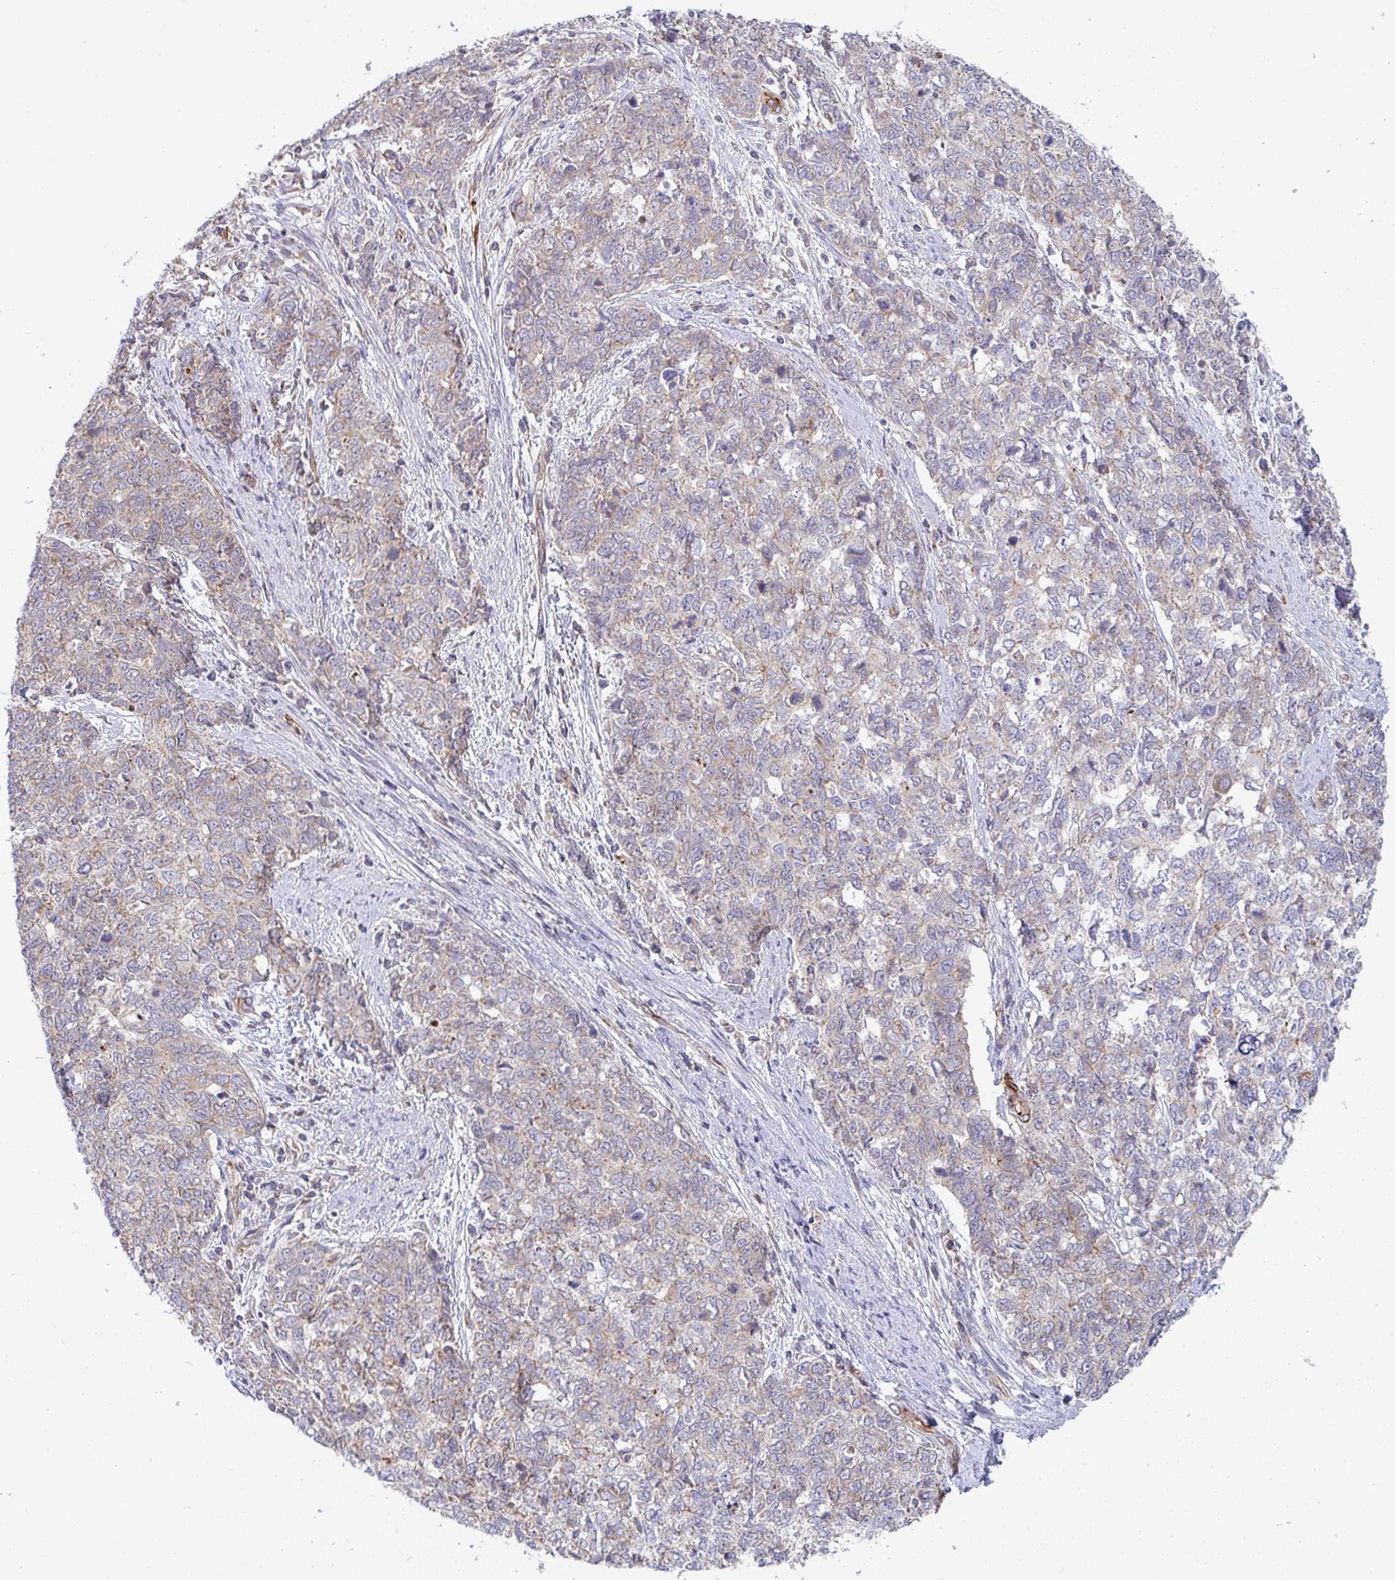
{"staining": {"intensity": "weak", "quantity": "25%-75%", "location": "cytoplasmic/membranous"}, "tissue": "cervical cancer", "cell_type": "Tumor cells", "image_type": "cancer", "snomed": [{"axis": "morphology", "description": "Adenocarcinoma, NOS"}, {"axis": "topography", "description": "Cervix"}], "caption": "This micrograph displays immunohistochemistry (IHC) staining of cervical cancer (adenocarcinoma), with low weak cytoplasmic/membranous positivity in approximately 25%-75% of tumor cells.", "gene": "EIF1AD", "patient": {"sex": "female", "age": 63}}